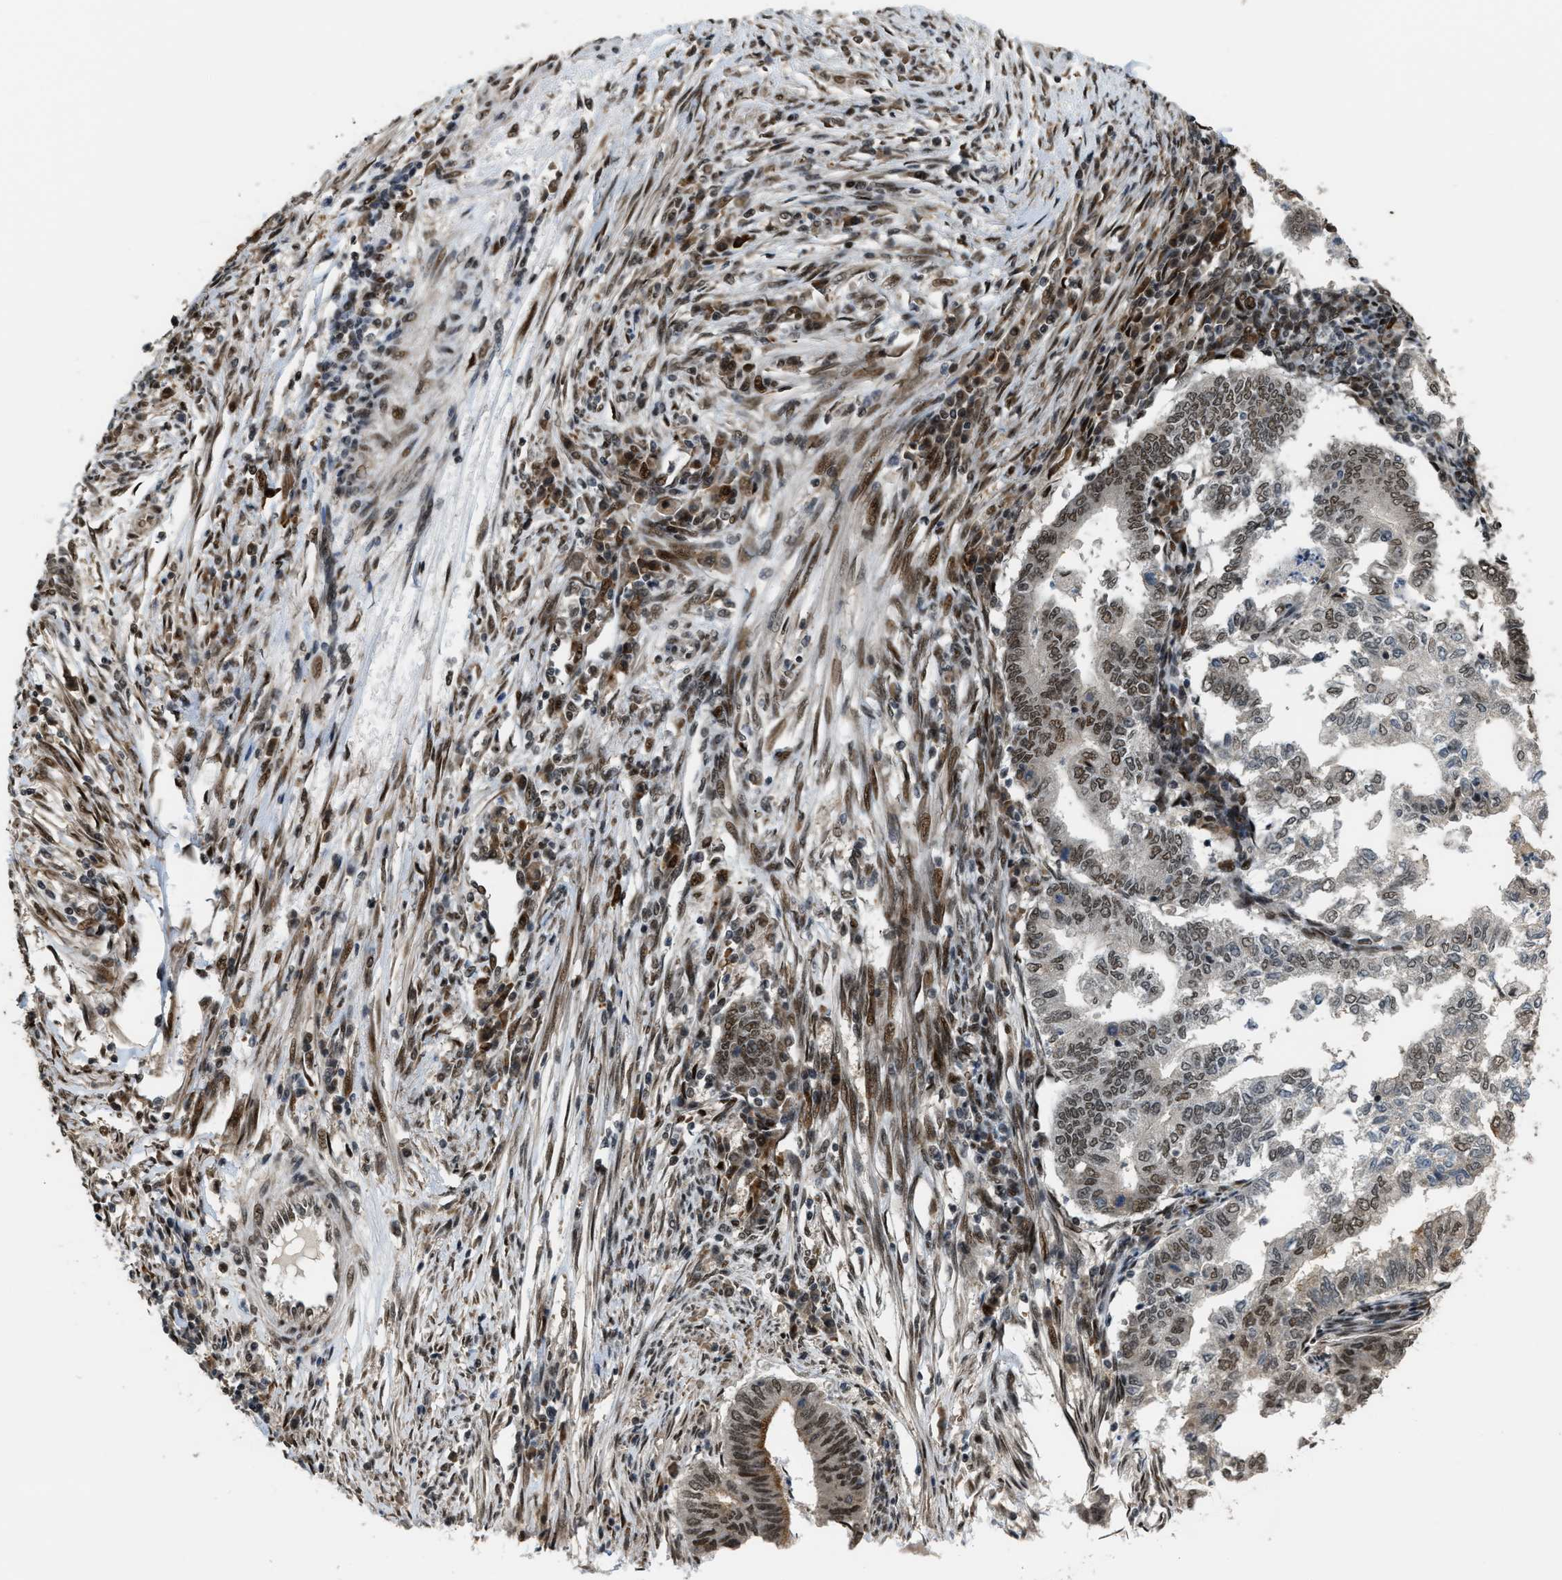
{"staining": {"intensity": "moderate", "quantity": "25%-75%", "location": "nuclear"}, "tissue": "endometrial cancer", "cell_type": "Tumor cells", "image_type": "cancer", "snomed": [{"axis": "morphology", "description": "Polyp, NOS"}, {"axis": "morphology", "description": "Adenocarcinoma, NOS"}, {"axis": "morphology", "description": "Adenoma, NOS"}, {"axis": "topography", "description": "Endometrium"}], "caption": "This micrograph shows endometrial cancer stained with immunohistochemistry (IHC) to label a protein in brown. The nuclear of tumor cells show moderate positivity for the protein. Nuclei are counter-stained blue.", "gene": "SERTAD2", "patient": {"sex": "female", "age": 79}}